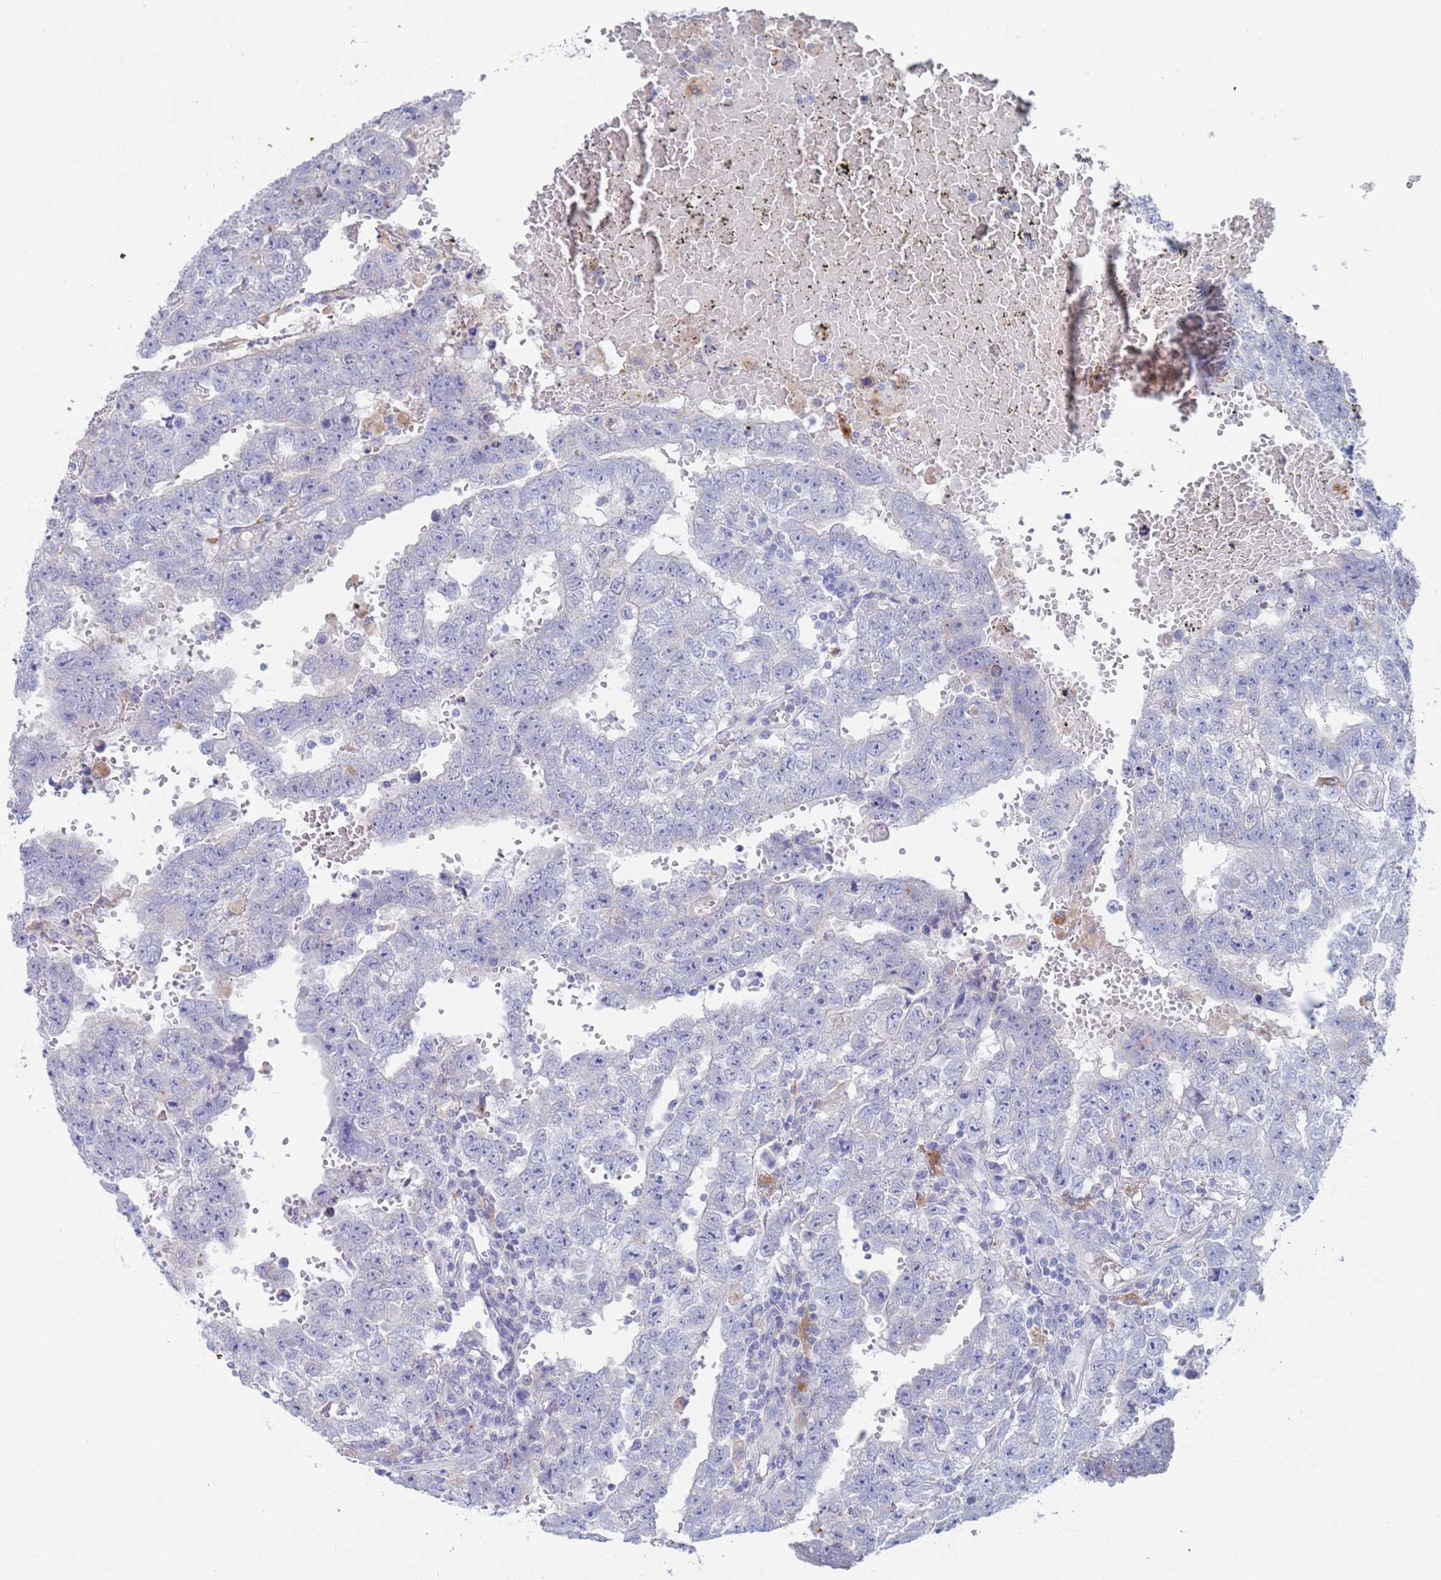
{"staining": {"intensity": "negative", "quantity": "none", "location": "none"}, "tissue": "testis cancer", "cell_type": "Tumor cells", "image_type": "cancer", "snomed": [{"axis": "morphology", "description": "Carcinoma, Embryonal, NOS"}, {"axis": "topography", "description": "Testis"}], "caption": "Testis cancer (embryonal carcinoma) stained for a protein using immunohistochemistry shows no expression tumor cells.", "gene": "FUCA1", "patient": {"sex": "male", "age": 25}}